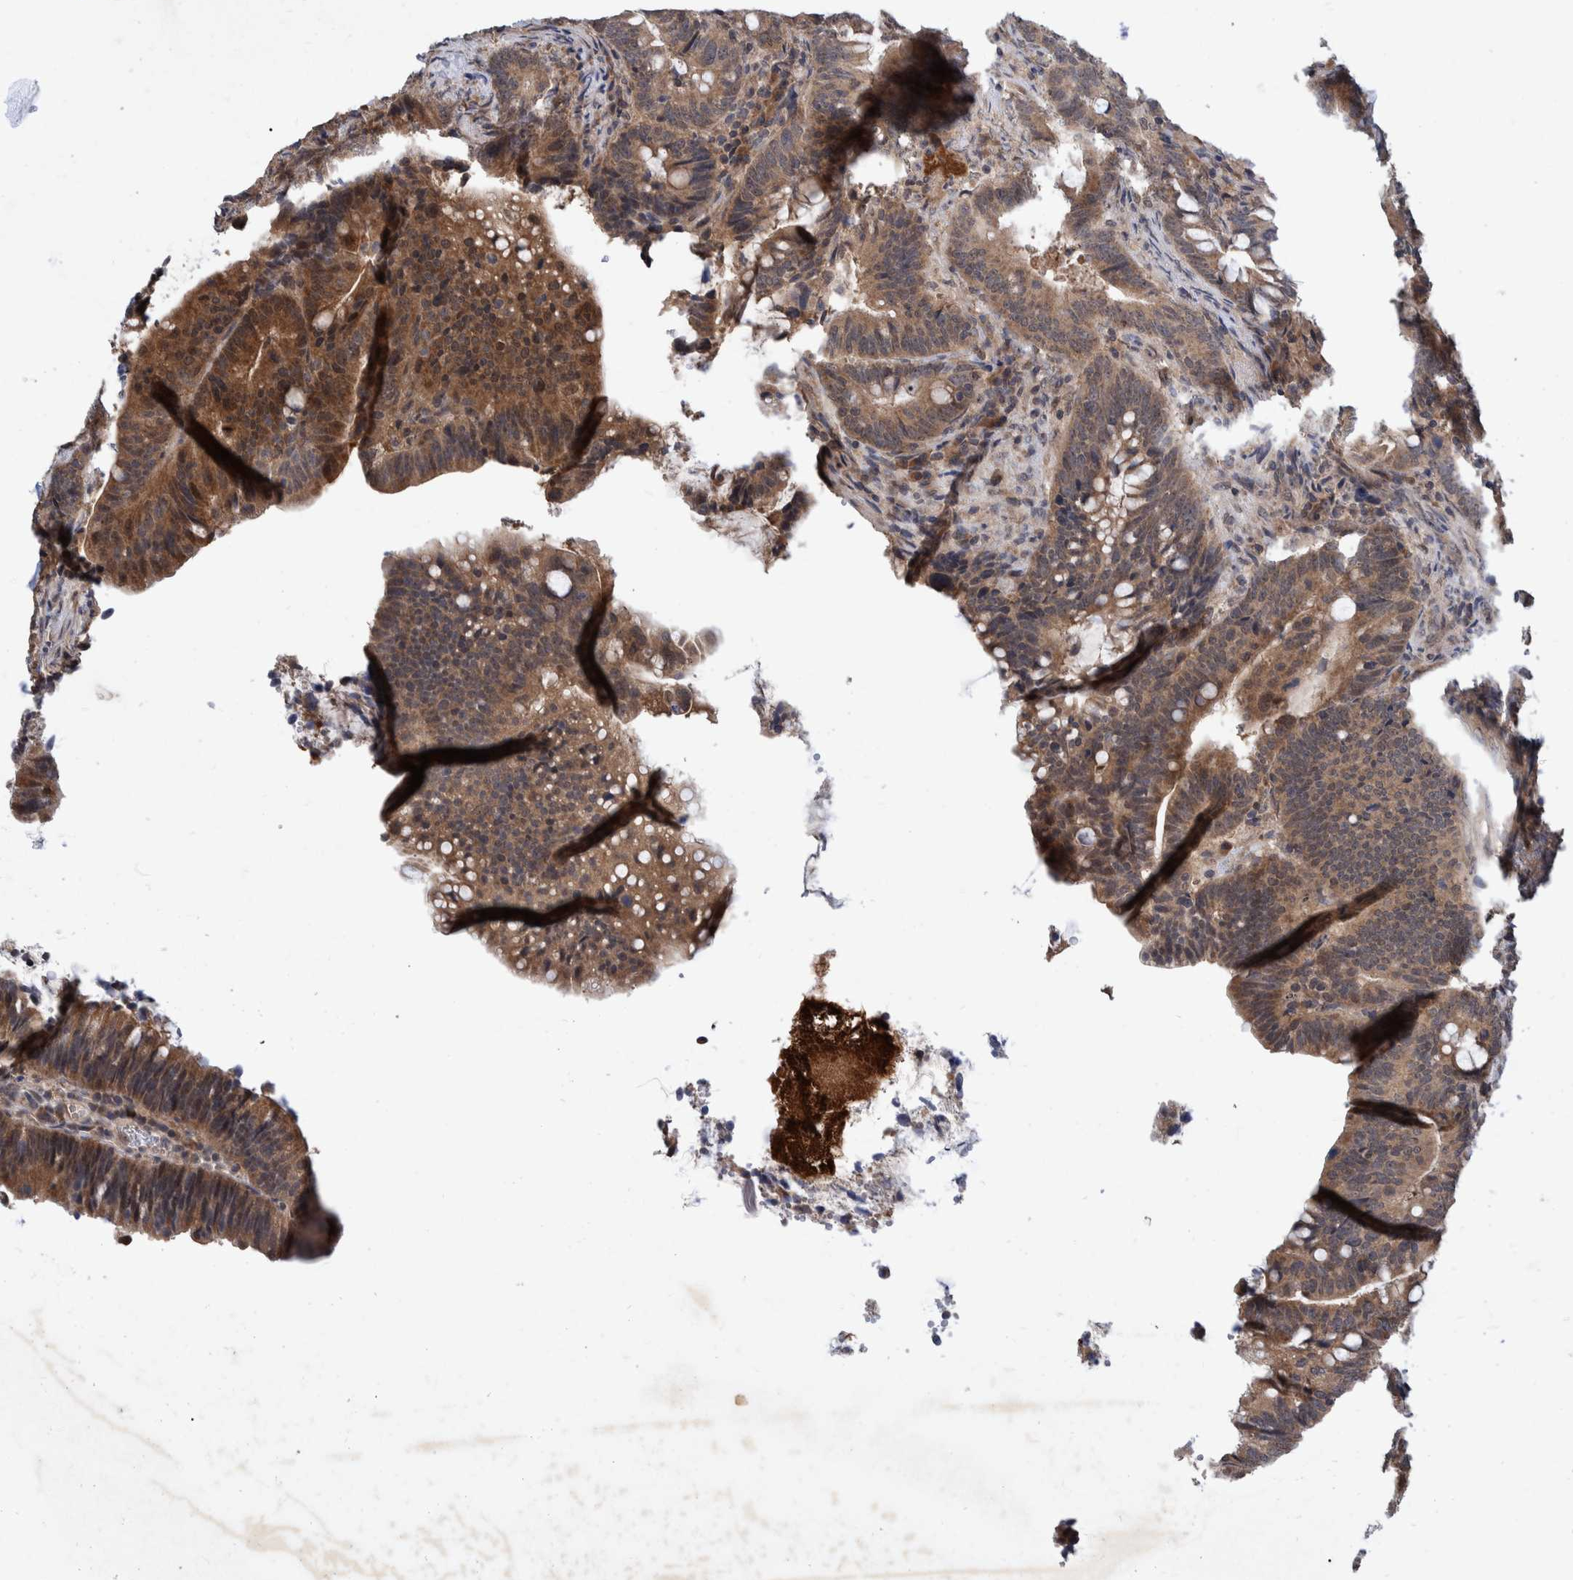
{"staining": {"intensity": "weak", "quantity": ">75%", "location": "cytoplasmic/membranous"}, "tissue": "colorectal cancer", "cell_type": "Tumor cells", "image_type": "cancer", "snomed": [{"axis": "morphology", "description": "Adenocarcinoma, NOS"}, {"axis": "topography", "description": "Colon"}], "caption": "A photomicrograph of human colorectal adenocarcinoma stained for a protein displays weak cytoplasmic/membranous brown staining in tumor cells. (DAB IHC with brightfield microscopy, high magnification).", "gene": "PLPBP", "patient": {"sex": "female", "age": 66}}